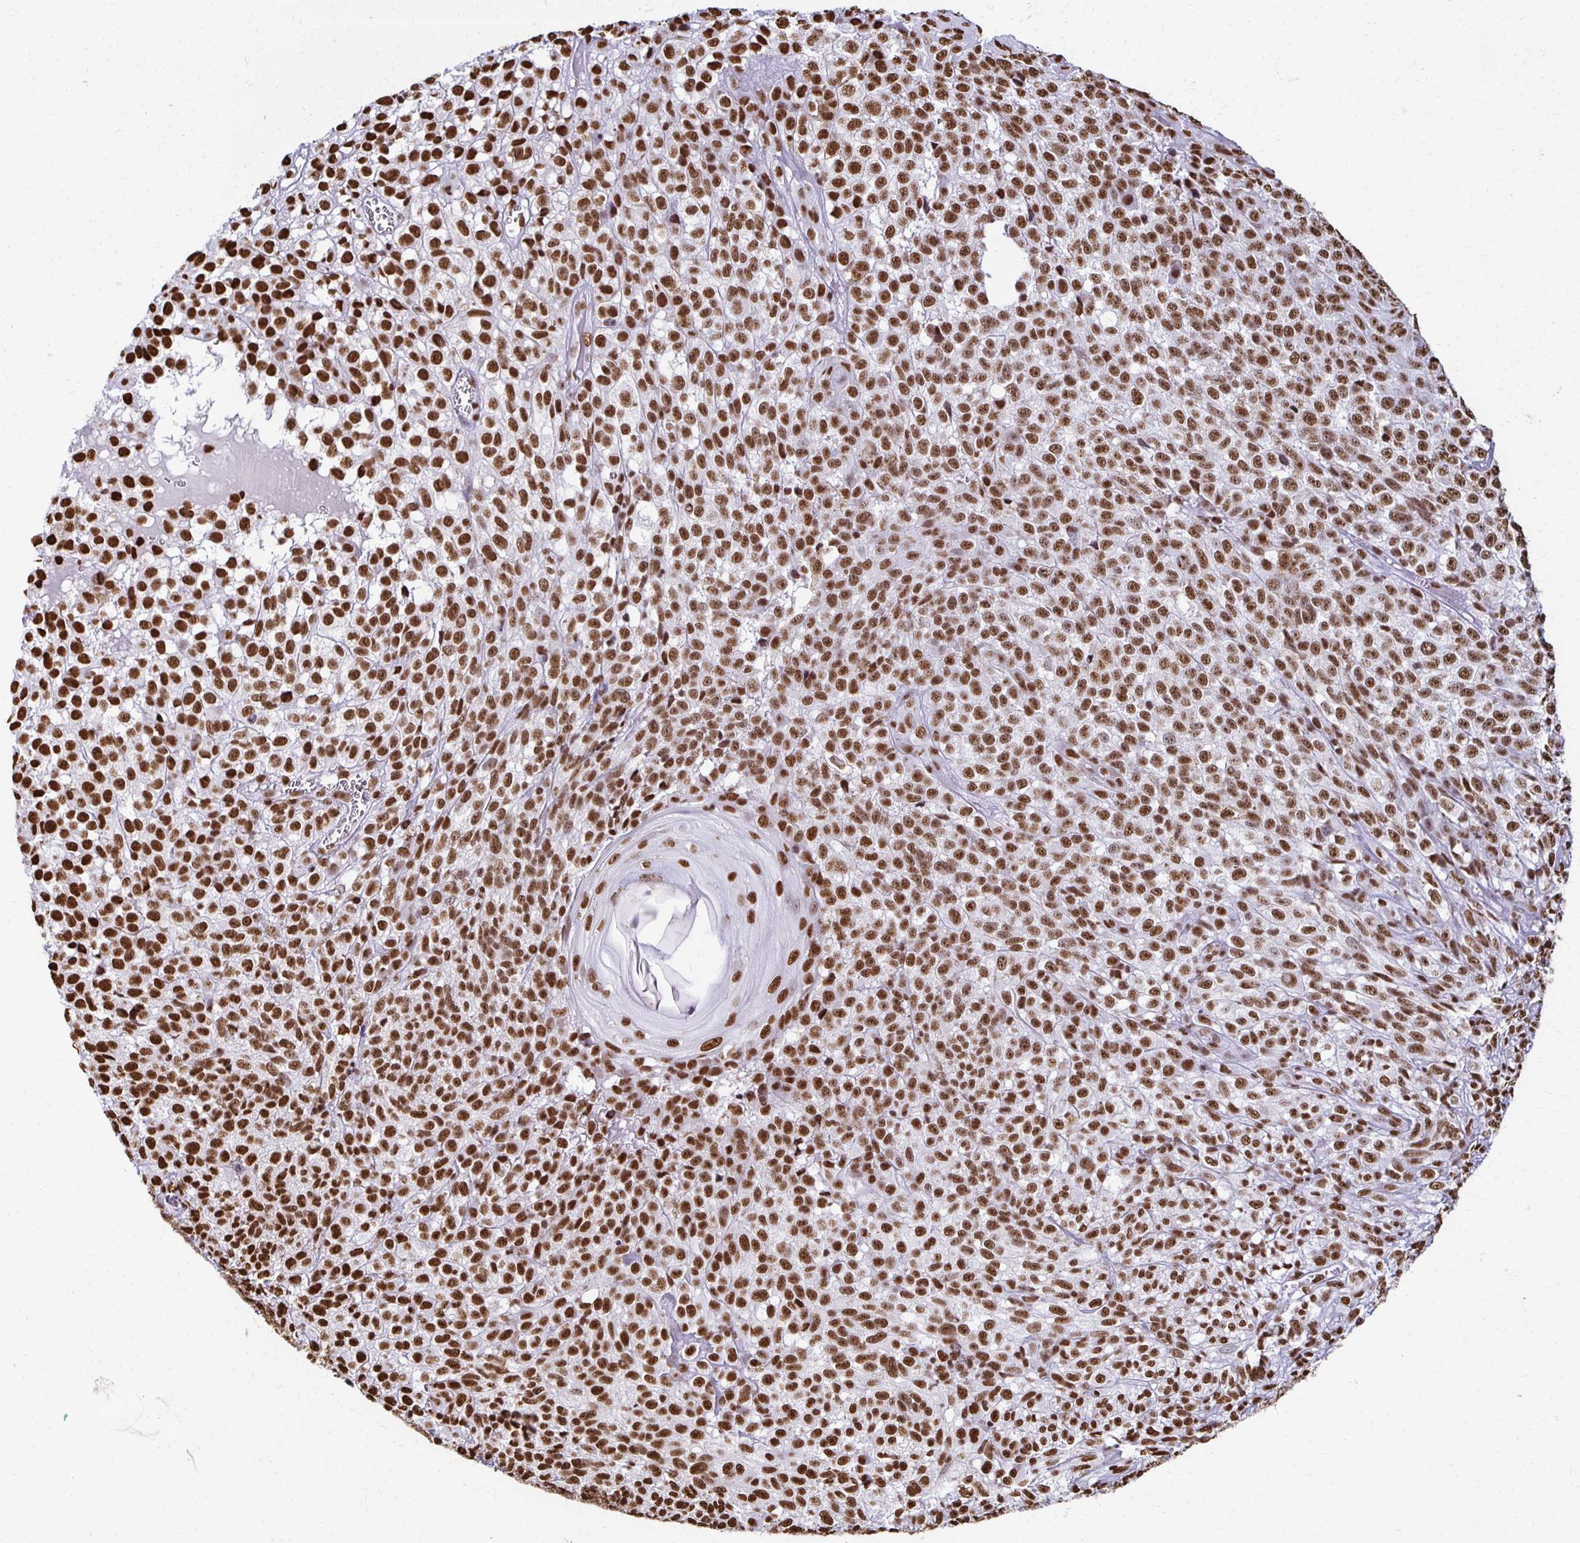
{"staining": {"intensity": "strong", "quantity": ">75%", "location": "nuclear"}, "tissue": "melanoma", "cell_type": "Tumor cells", "image_type": "cancer", "snomed": [{"axis": "morphology", "description": "Malignant melanoma, NOS"}, {"axis": "topography", "description": "Skin"}], "caption": "Immunohistochemistry image of neoplastic tissue: human melanoma stained using IHC shows high levels of strong protein expression localized specifically in the nuclear of tumor cells, appearing as a nuclear brown color.", "gene": "NONO", "patient": {"sex": "male", "age": 79}}